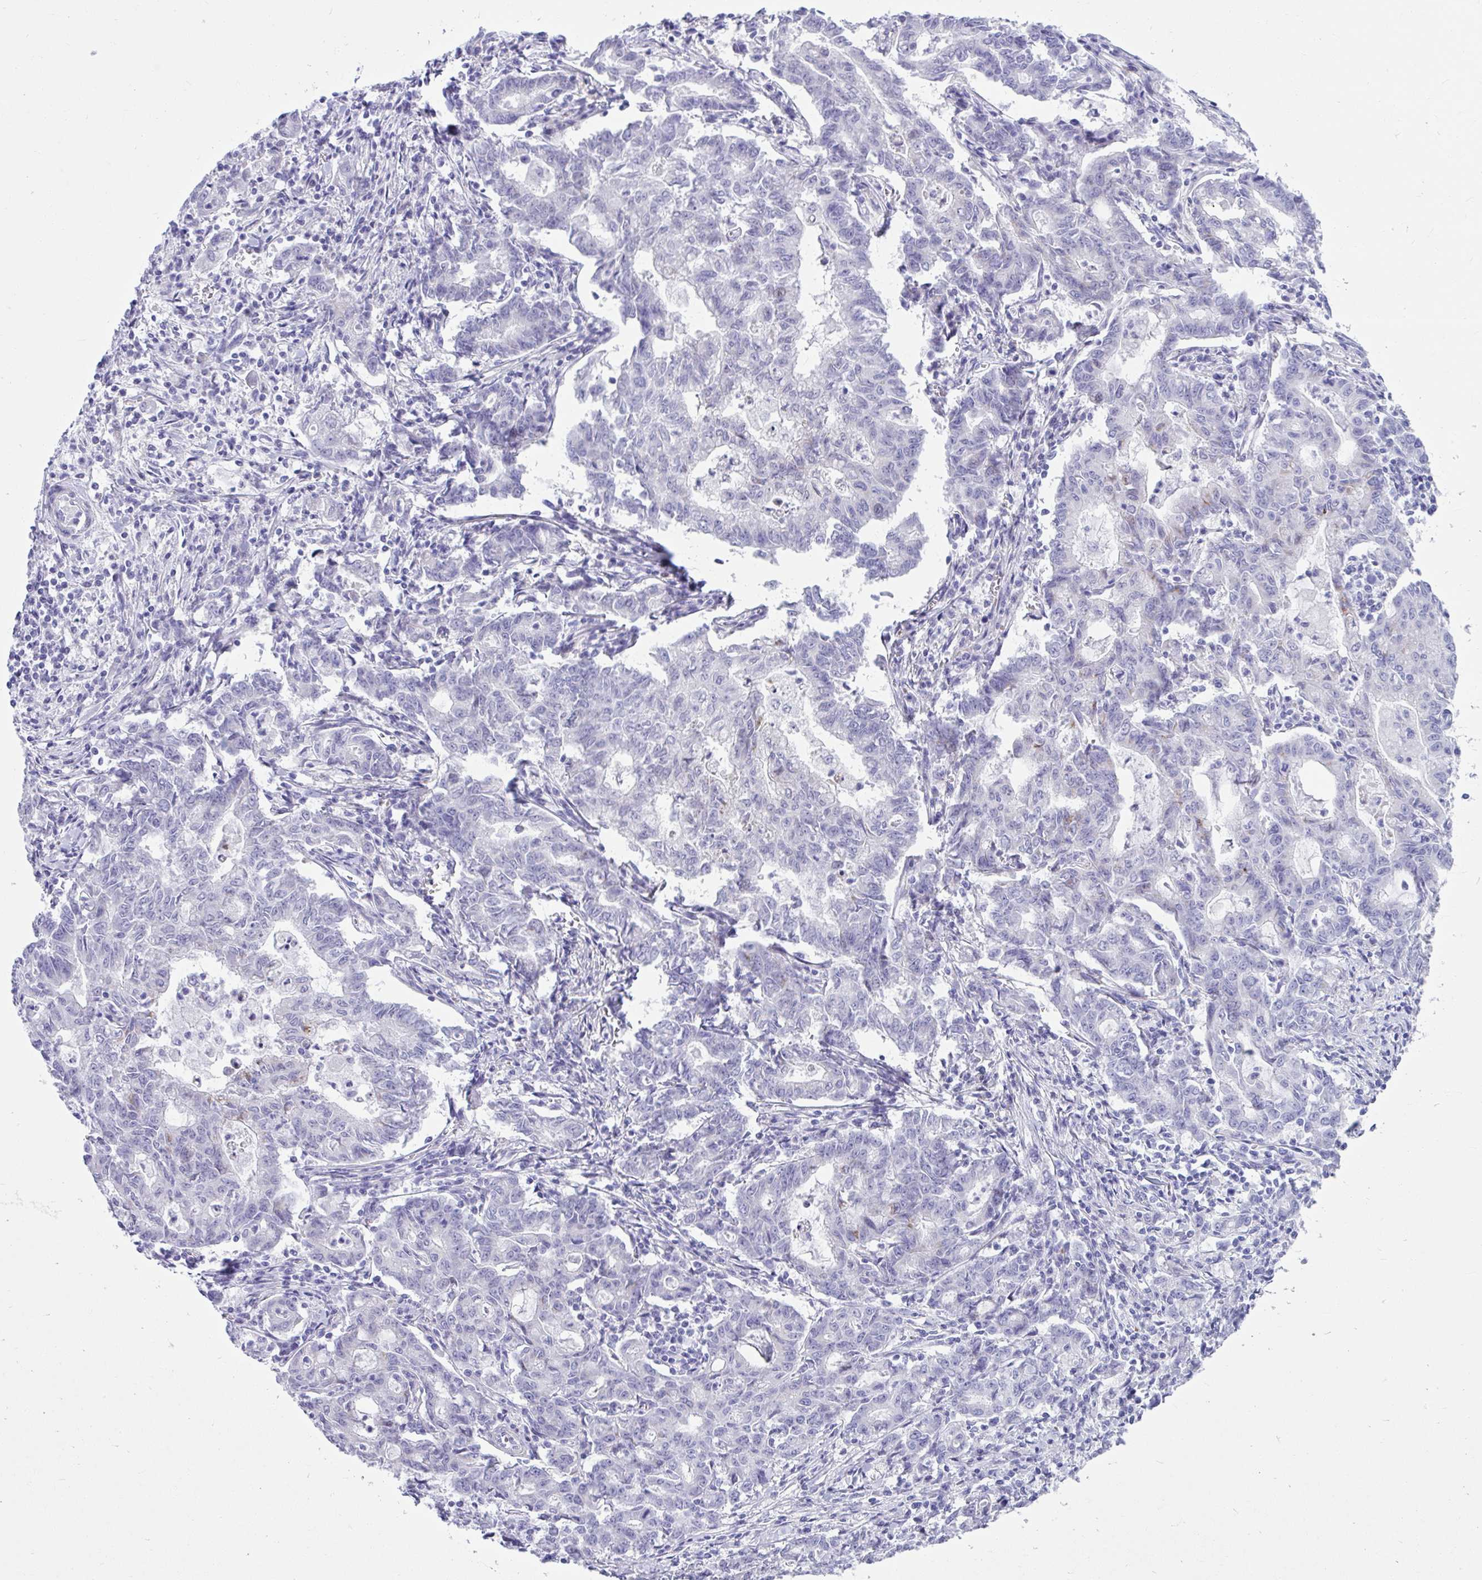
{"staining": {"intensity": "negative", "quantity": "none", "location": "none"}, "tissue": "stomach cancer", "cell_type": "Tumor cells", "image_type": "cancer", "snomed": [{"axis": "morphology", "description": "Adenocarcinoma, NOS"}, {"axis": "topography", "description": "Stomach, upper"}], "caption": "DAB immunohistochemical staining of stomach cancer (adenocarcinoma) shows no significant staining in tumor cells.", "gene": "ISL1", "patient": {"sex": "female", "age": 79}}